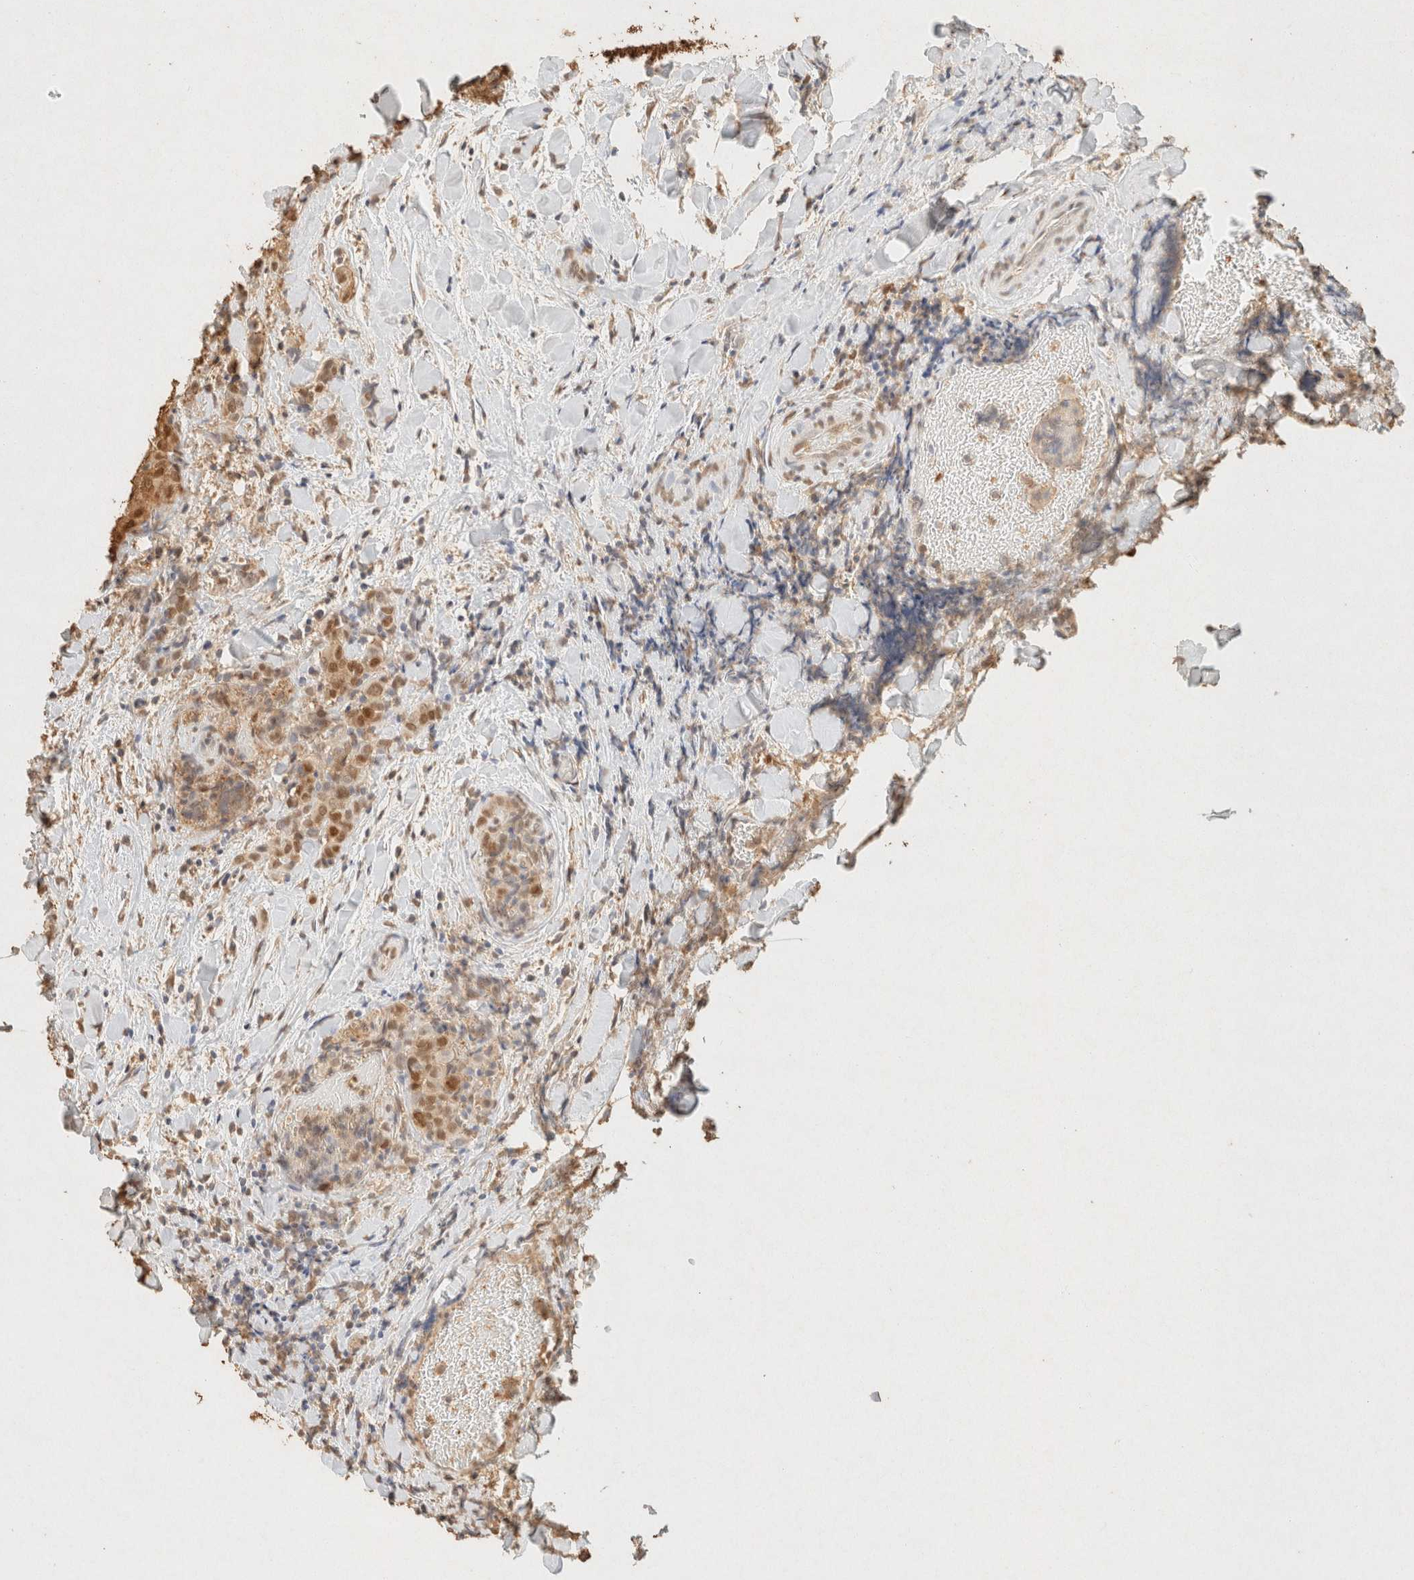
{"staining": {"intensity": "moderate", "quantity": "<25%", "location": "nuclear"}, "tissue": "thyroid cancer", "cell_type": "Tumor cells", "image_type": "cancer", "snomed": [{"axis": "morphology", "description": "Normal tissue, NOS"}, {"axis": "morphology", "description": "Papillary adenocarcinoma, NOS"}, {"axis": "topography", "description": "Thyroid gland"}], "caption": "This histopathology image shows immunohistochemistry staining of human thyroid cancer, with low moderate nuclear positivity in about <25% of tumor cells.", "gene": "S100A13", "patient": {"sex": "female", "age": 30}}